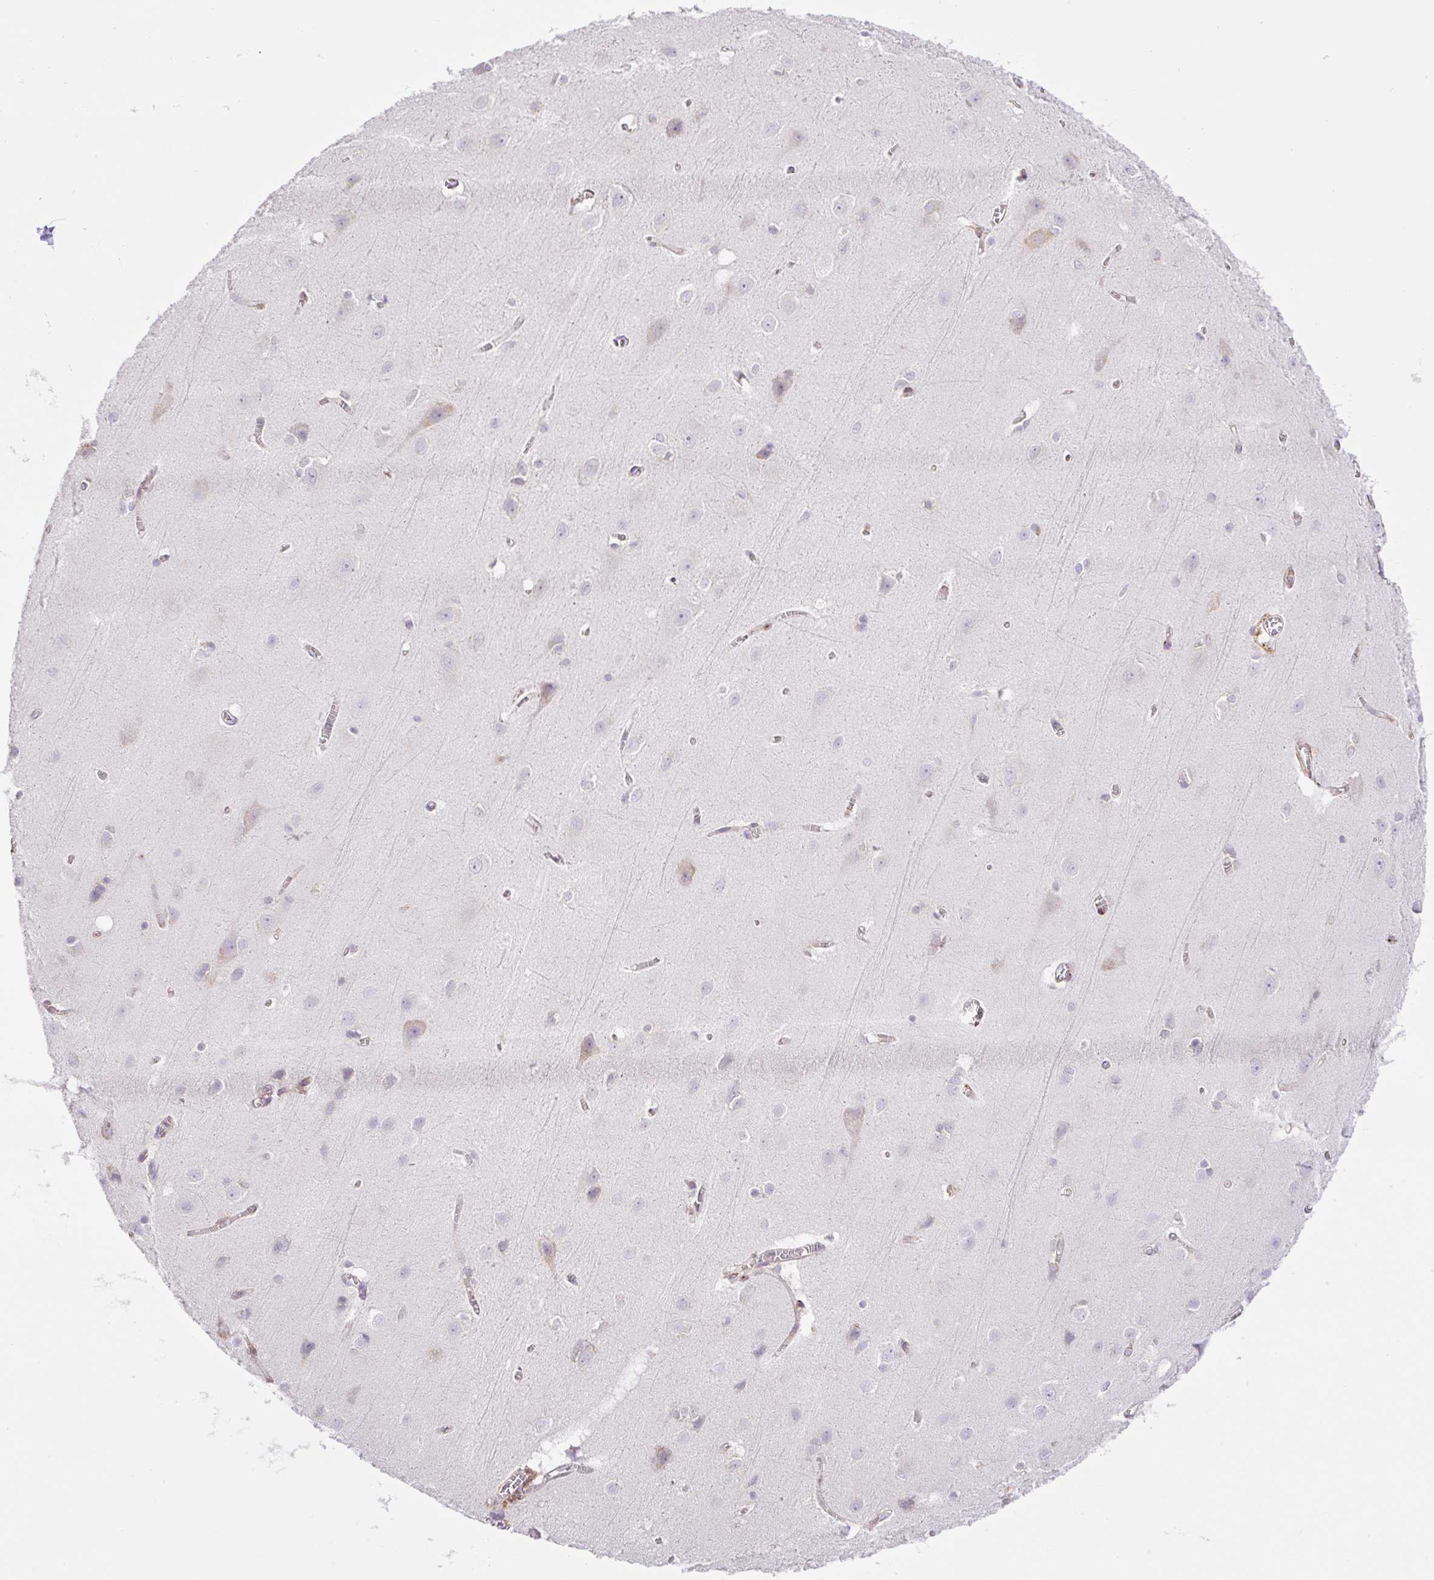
{"staining": {"intensity": "moderate", "quantity": "<25%", "location": "cytoplasmic/membranous"}, "tissue": "cerebral cortex", "cell_type": "Endothelial cells", "image_type": "normal", "snomed": [{"axis": "morphology", "description": "Normal tissue, NOS"}, {"axis": "topography", "description": "Cerebral cortex"}], "caption": "A photomicrograph showing moderate cytoplasmic/membranous positivity in about <25% of endothelial cells in normal cerebral cortex, as visualized by brown immunohistochemical staining.", "gene": "POFUT1", "patient": {"sex": "male", "age": 37}}